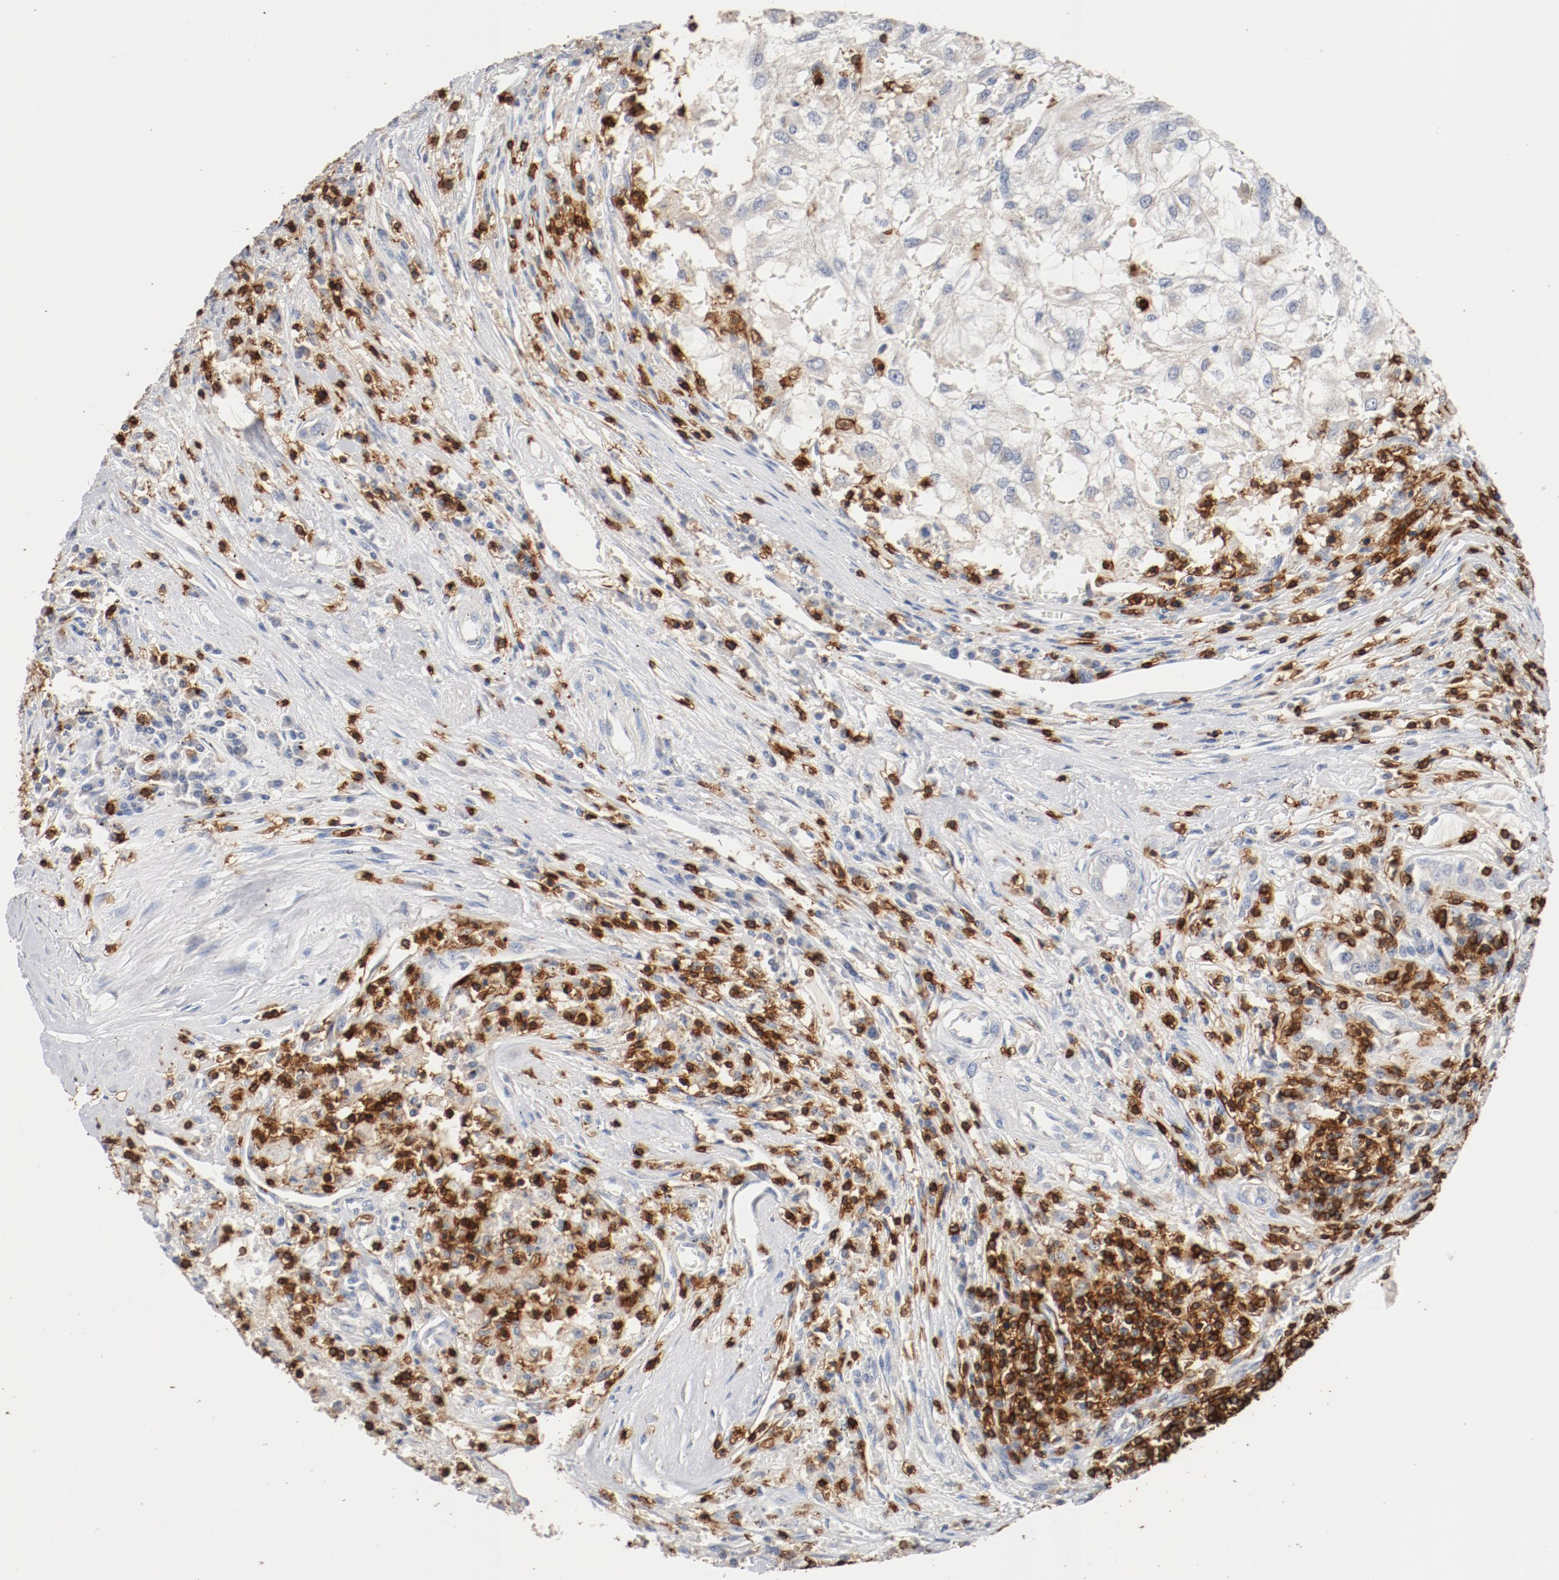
{"staining": {"intensity": "negative", "quantity": "none", "location": "none"}, "tissue": "renal cancer", "cell_type": "Tumor cells", "image_type": "cancer", "snomed": [{"axis": "morphology", "description": "Normal tissue, NOS"}, {"axis": "morphology", "description": "Adenocarcinoma, NOS"}, {"axis": "topography", "description": "Kidney"}], "caption": "Photomicrograph shows no significant protein positivity in tumor cells of adenocarcinoma (renal).", "gene": "CD247", "patient": {"sex": "male", "age": 71}}